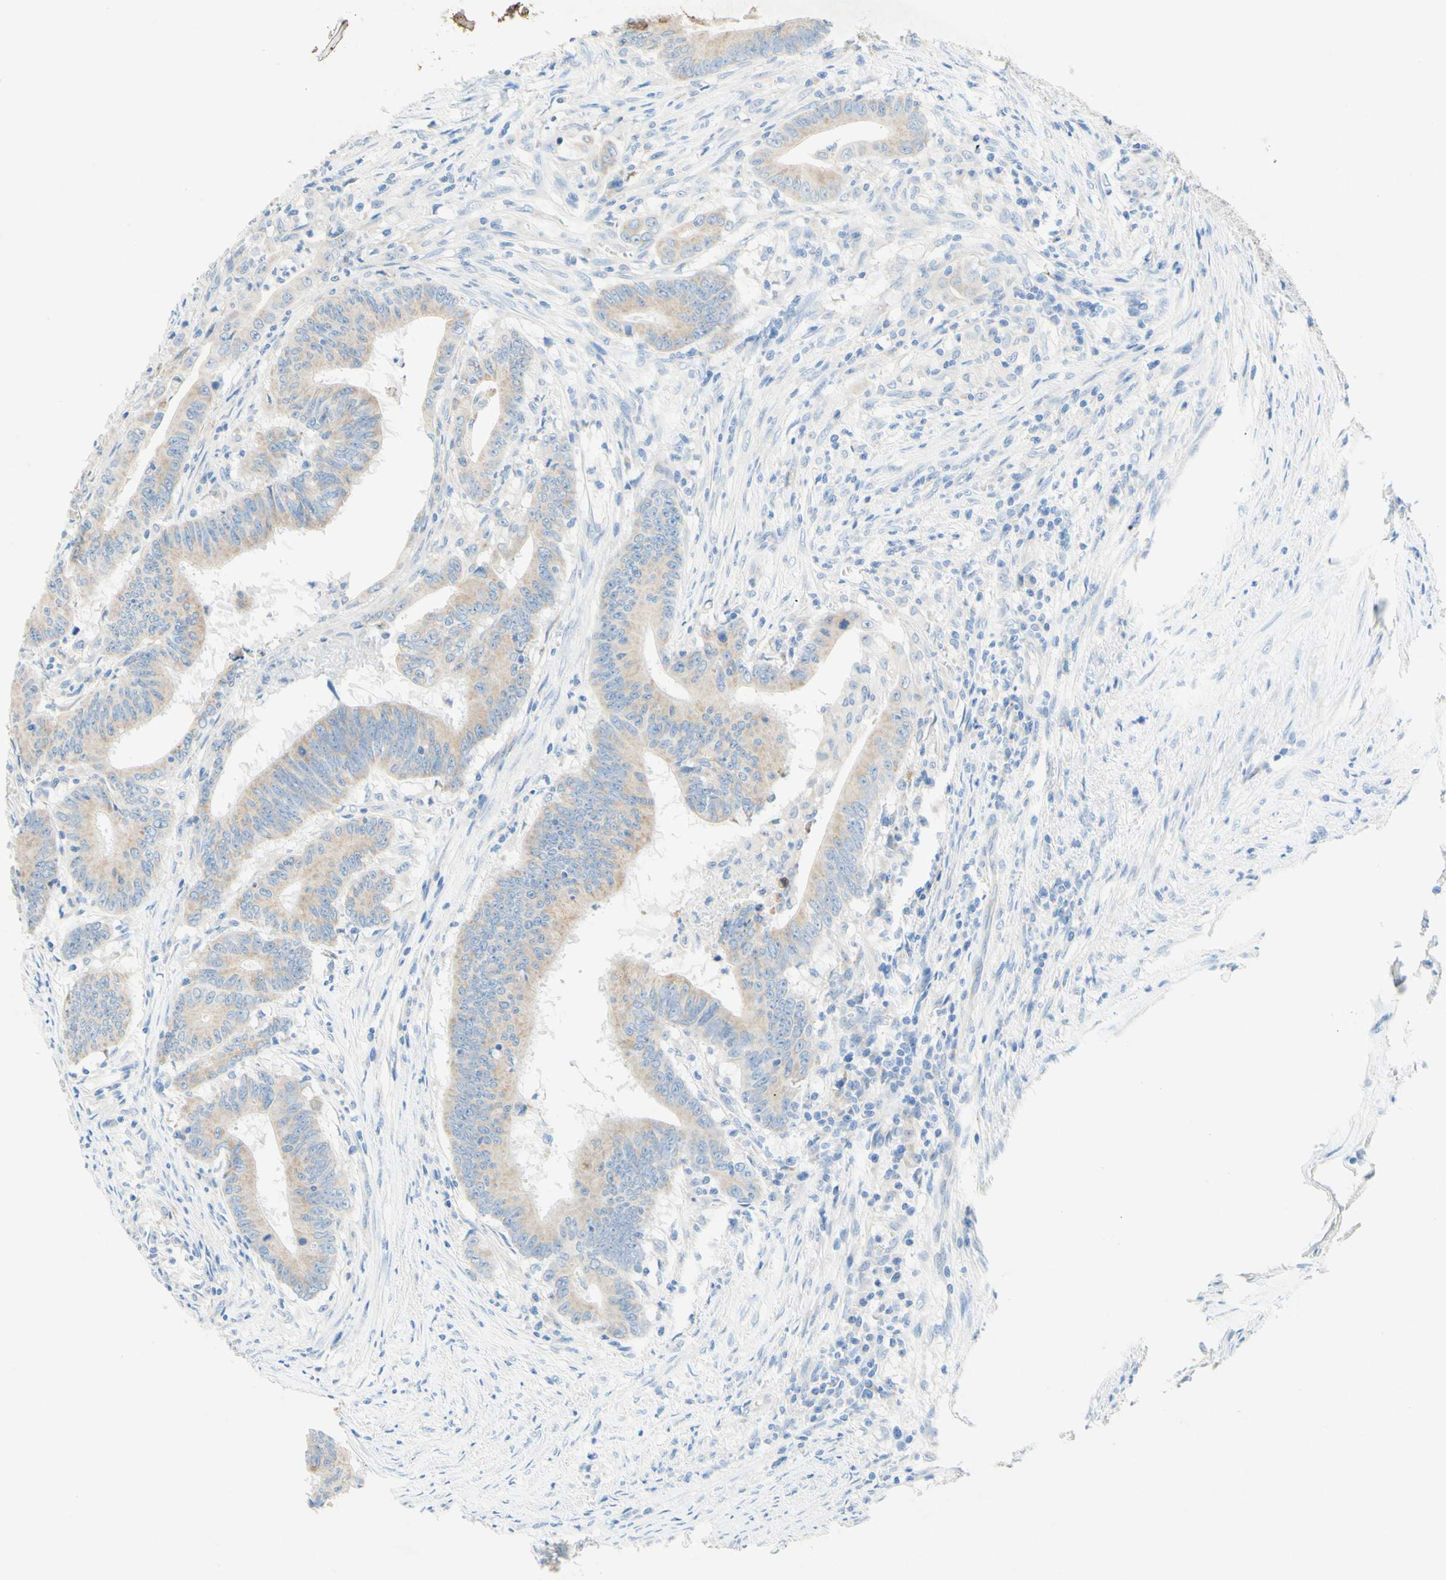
{"staining": {"intensity": "weak", "quantity": ">75%", "location": "cytoplasmic/membranous"}, "tissue": "colorectal cancer", "cell_type": "Tumor cells", "image_type": "cancer", "snomed": [{"axis": "morphology", "description": "Adenocarcinoma, NOS"}, {"axis": "topography", "description": "Colon"}], "caption": "DAB (3,3'-diaminobenzidine) immunohistochemical staining of human colorectal cancer displays weak cytoplasmic/membranous protein staining in about >75% of tumor cells. Using DAB (3,3'-diaminobenzidine) (brown) and hematoxylin (blue) stains, captured at high magnification using brightfield microscopy.", "gene": "SLC46A1", "patient": {"sex": "male", "age": 45}}